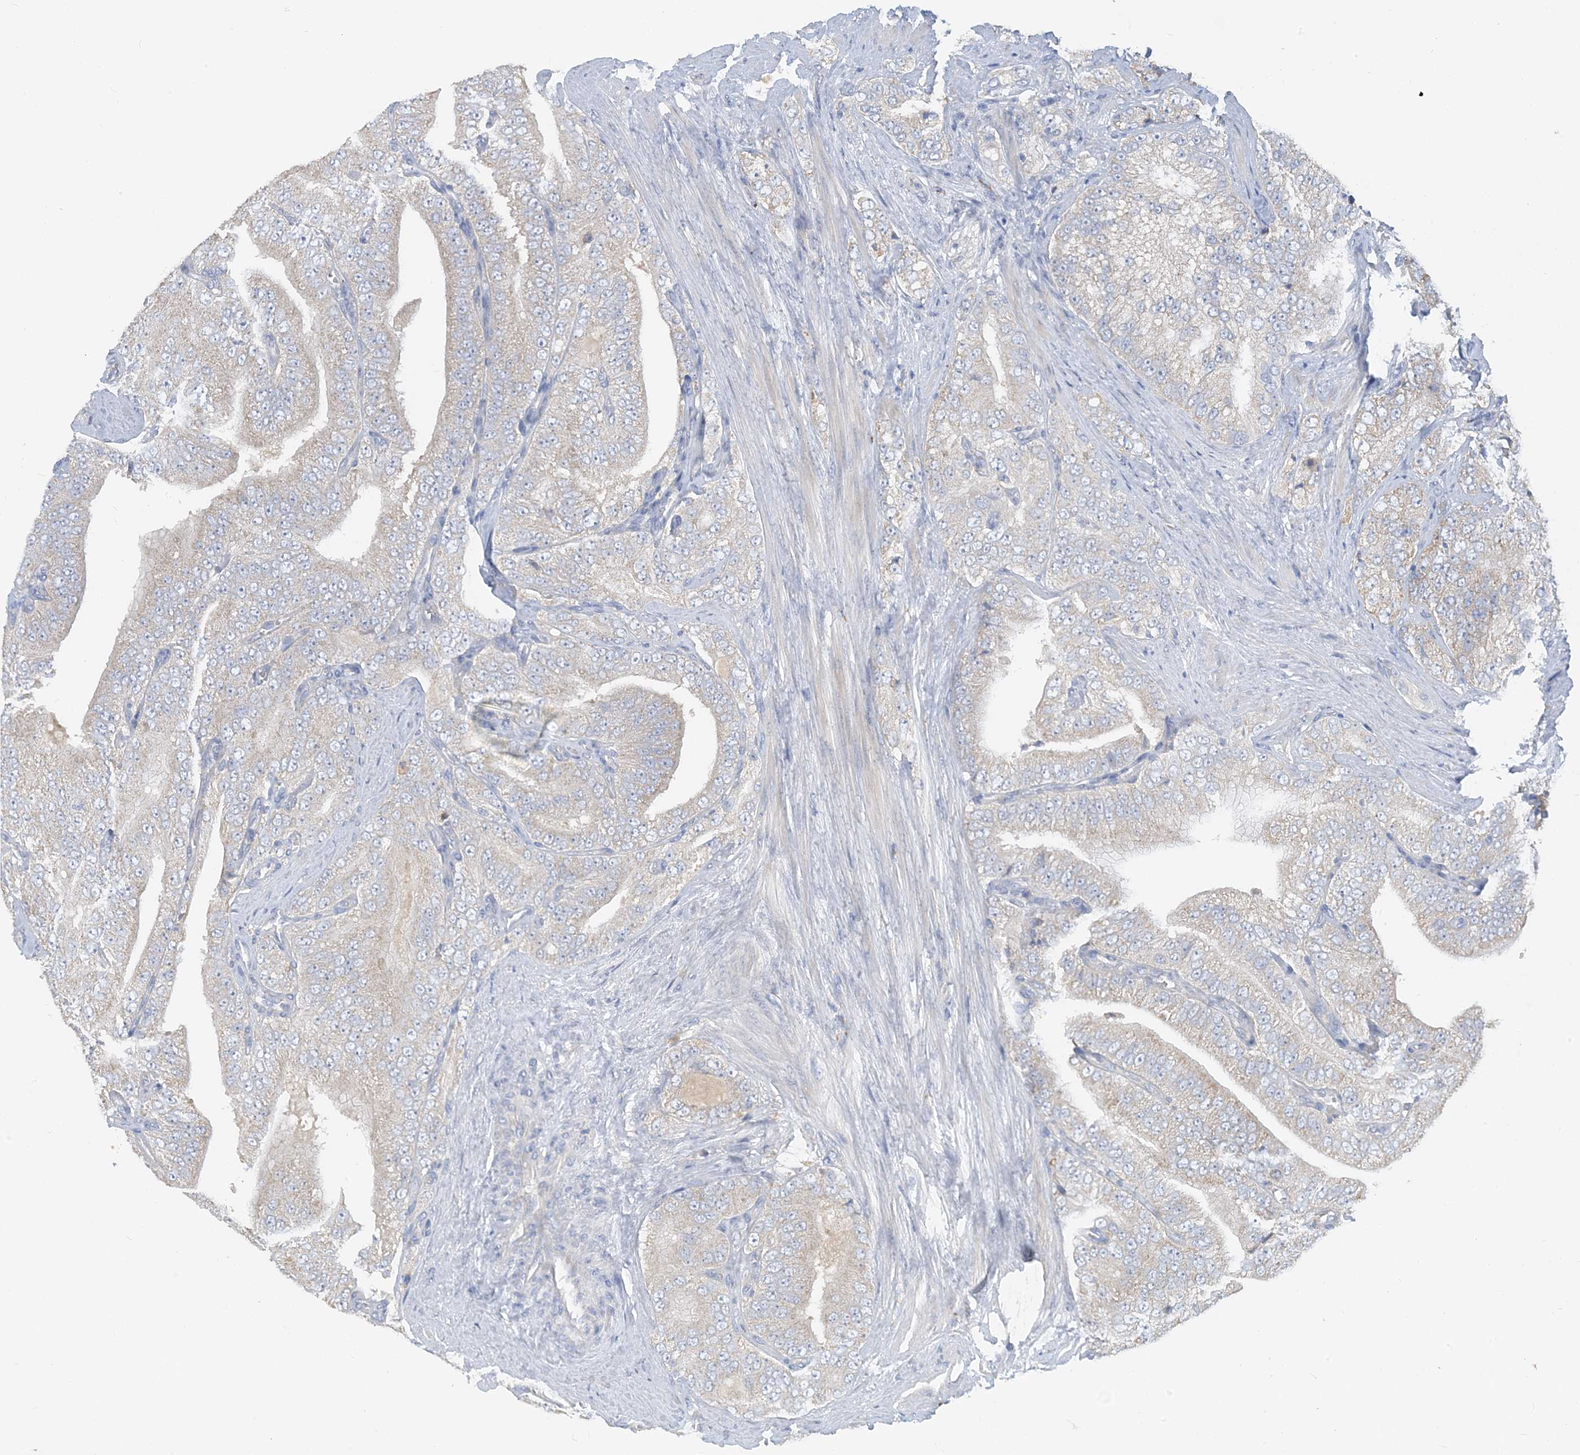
{"staining": {"intensity": "negative", "quantity": "none", "location": "none"}, "tissue": "prostate cancer", "cell_type": "Tumor cells", "image_type": "cancer", "snomed": [{"axis": "morphology", "description": "Adenocarcinoma, High grade"}, {"axis": "topography", "description": "Prostate"}], "caption": "IHC micrograph of prostate adenocarcinoma (high-grade) stained for a protein (brown), which exhibits no staining in tumor cells. (Brightfield microscopy of DAB immunohistochemistry (IHC) at high magnification).", "gene": "ZCCHC18", "patient": {"sex": "male", "age": 58}}